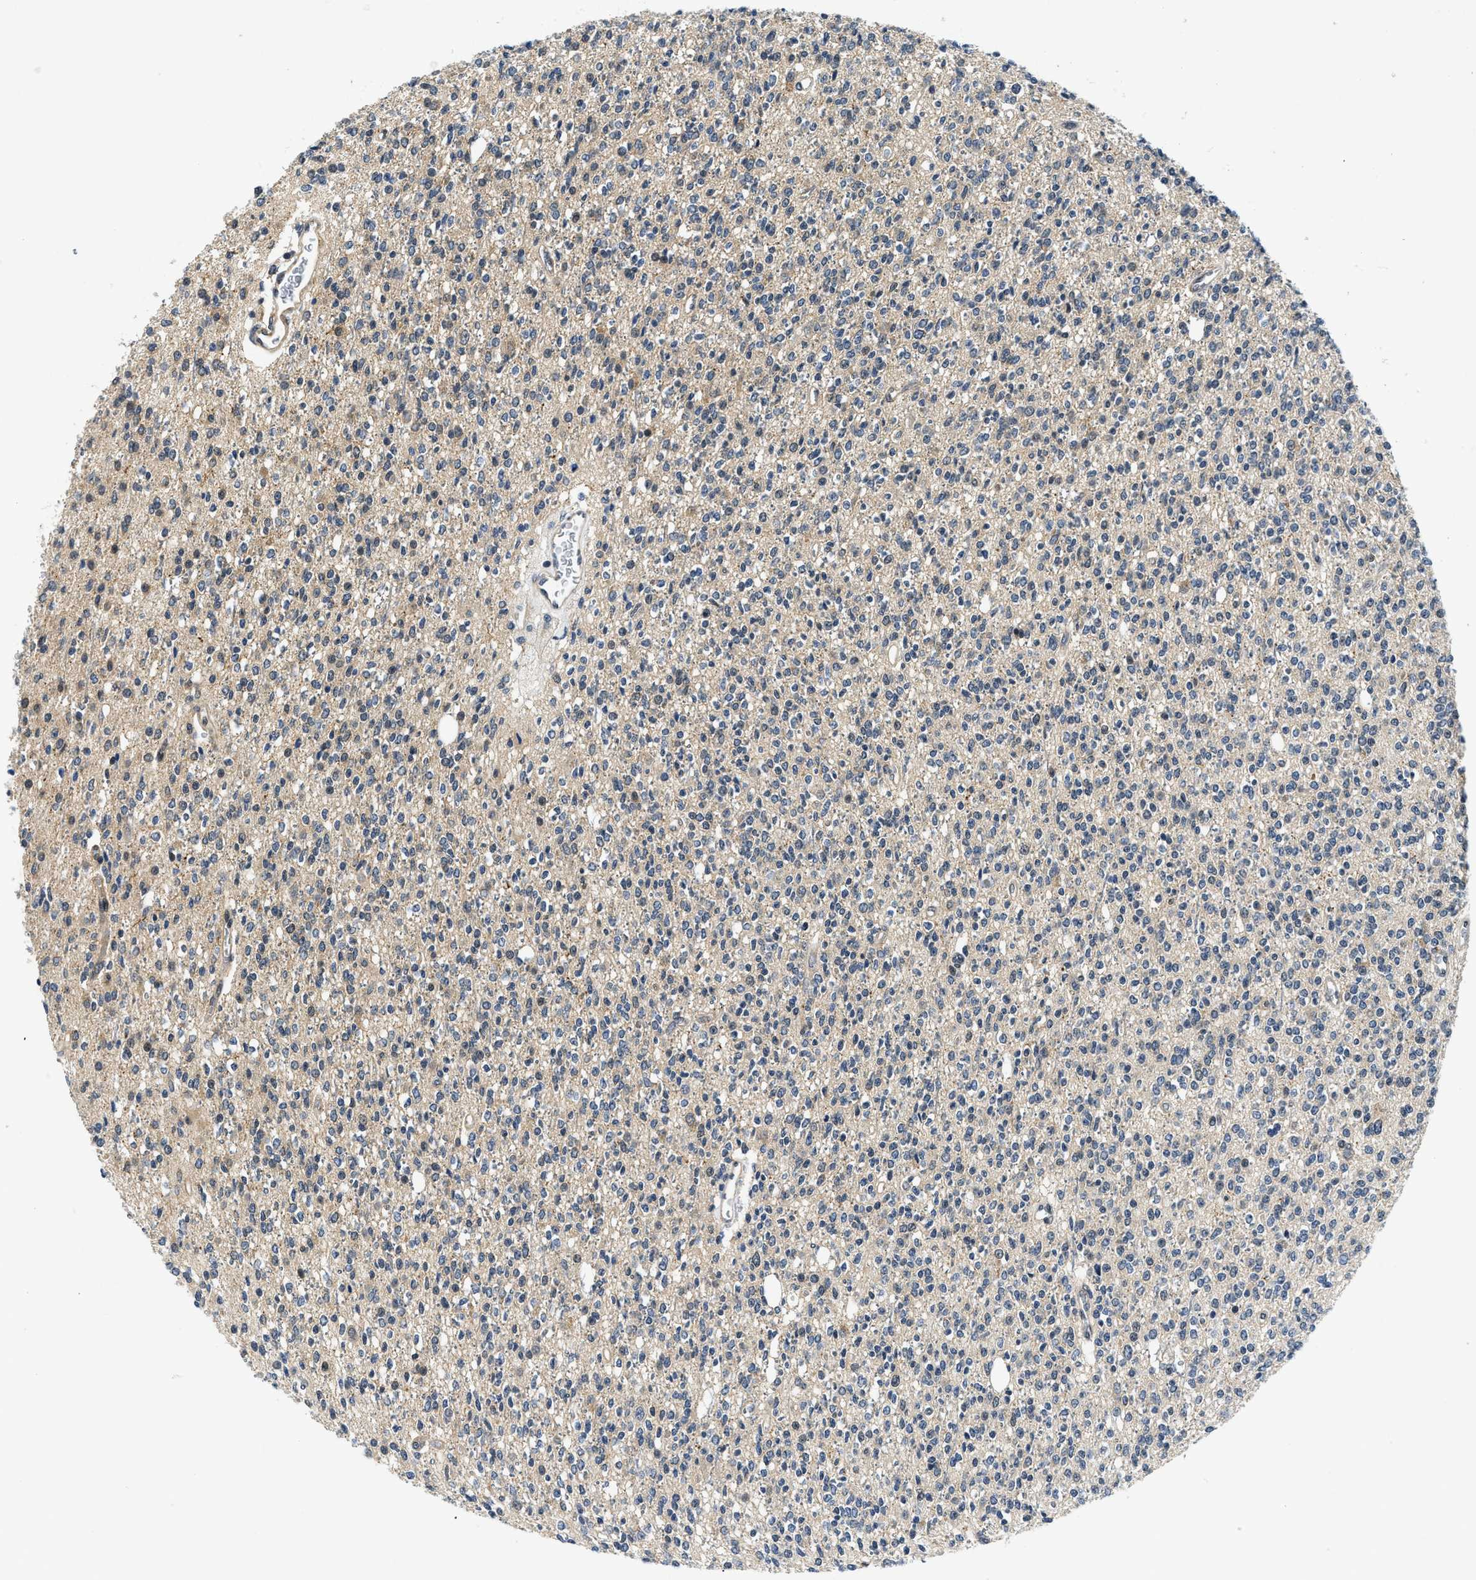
{"staining": {"intensity": "weak", "quantity": "<25%", "location": "cytoplasmic/membranous"}, "tissue": "glioma", "cell_type": "Tumor cells", "image_type": "cancer", "snomed": [{"axis": "morphology", "description": "Glioma, malignant, High grade"}, {"axis": "topography", "description": "Brain"}], "caption": "IHC histopathology image of neoplastic tissue: human malignant glioma (high-grade) stained with DAB (3,3'-diaminobenzidine) exhibits no significant protein staining in tumor cells. Brightfield microscopy of IHC stained with DAB (brown) and hematoxylin (blue), captured at high magnification.", "gene": "SMAD4", "patient": {"sex": "male", "age": 34}}